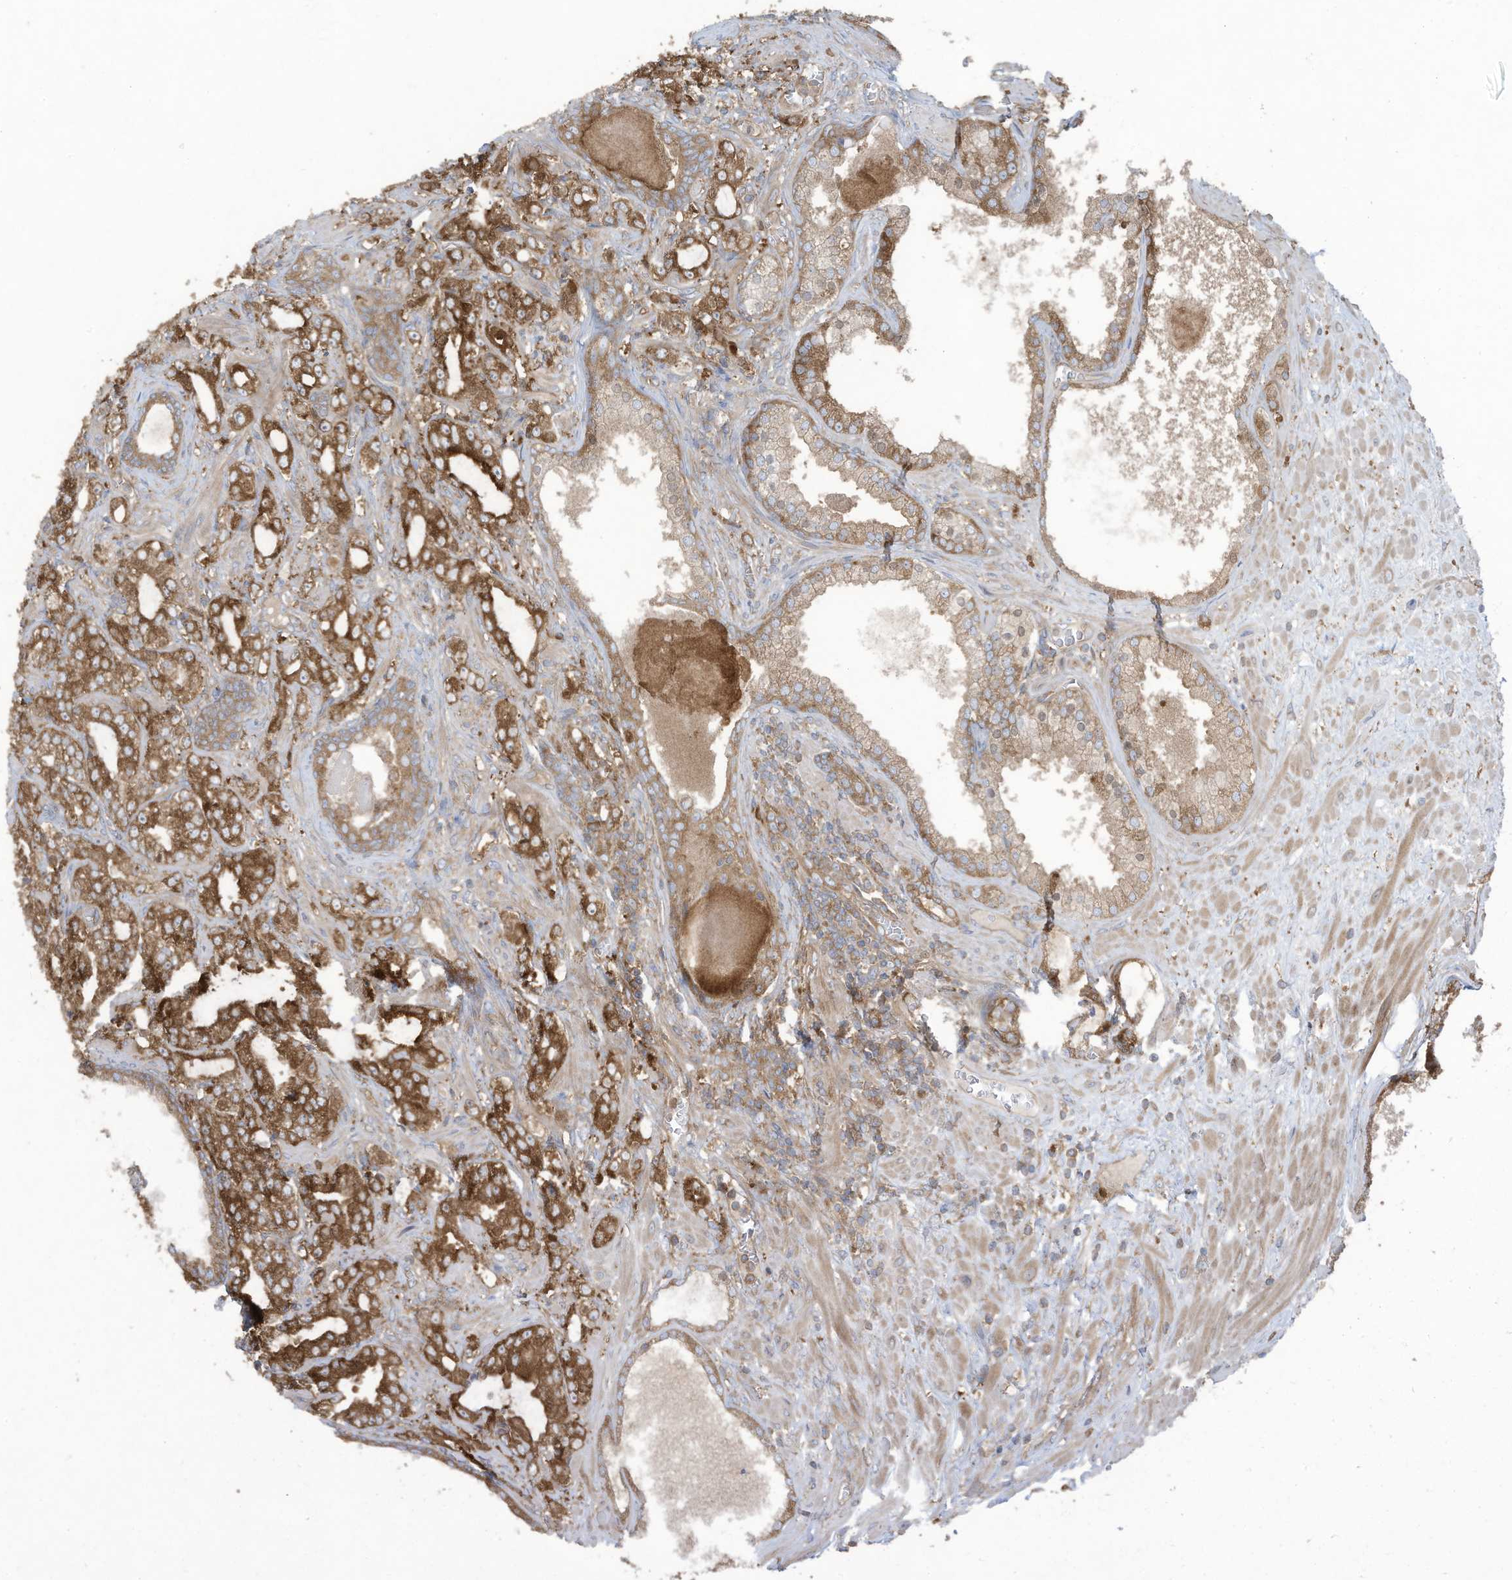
{"staining": {"intensity": "moderate", "quantity": ">75%", "location": "cytoplasmic/membranous"}, "tissue": "prostate cancer", "cell_type": "Tumor cells", "image_type": "cancer", "snomed": [{"axis": "morphology", "description": "Adenocarcinoma, High grade"}, {"axis": "topography", "description": "Prostate"}], "caption": "Tumor cells exhibit moderate cytoplasmic/membranous expression in approximately >75% of cells in prostate cancer.", "gene": "OLA1", "patient": {"sex": "male", "age": 64}}